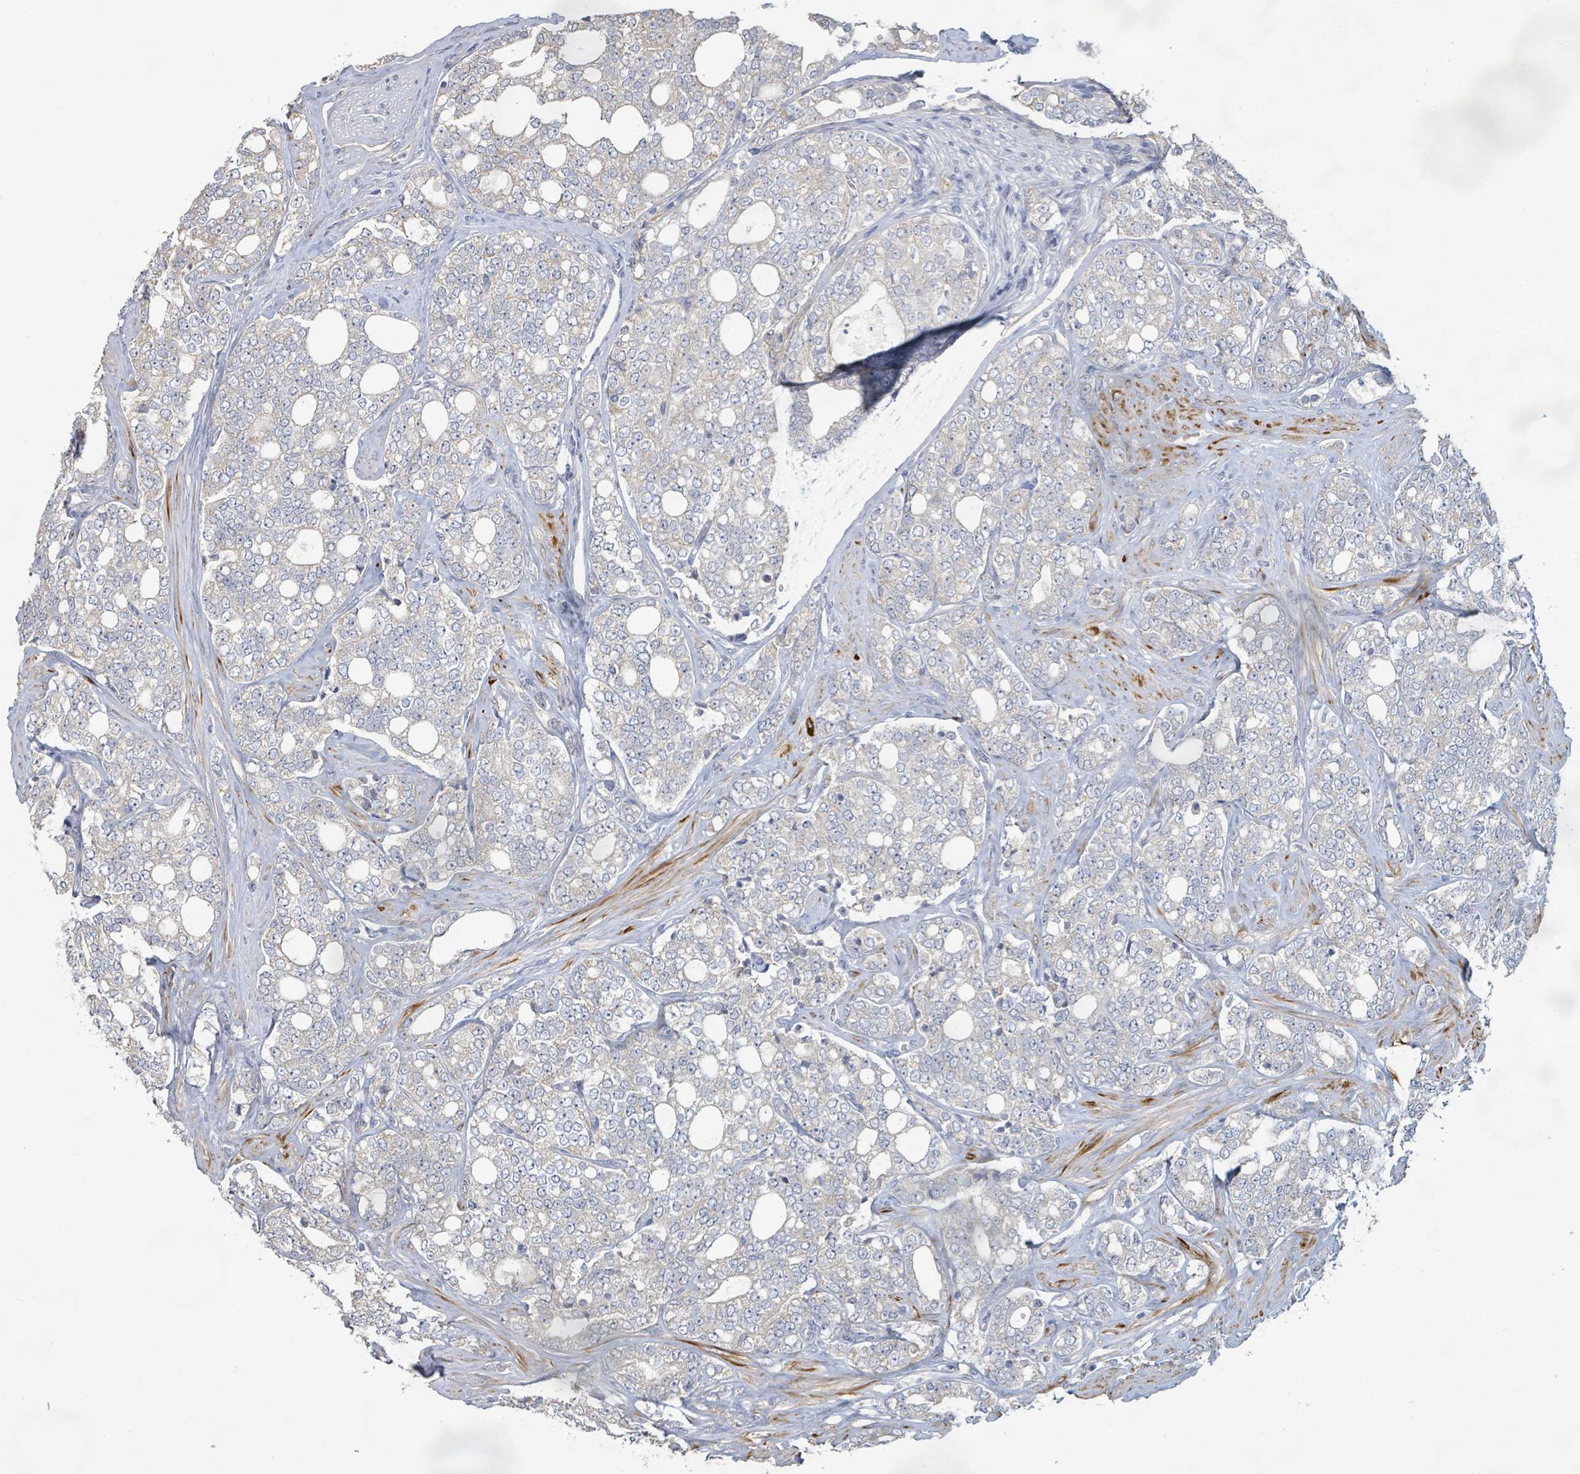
{"staining": {"intensity": "negative", "quantity": "none", "location": "none"}, "tissue": "prostate cancer", "cell_type": "Tumor cells", "image_type": "cancer", "snomed": [{"axis": "morphology", "description": "Adenocarcinoma, High grade"}, {"axis": "topography", "description": "Prostate"}], "caption": "Tumor cells show no significant protein positivity in prostate high-grade adenocarcinoma.", "gene": "KCNS2", "patient": {"sex": "male", "age": 64}}